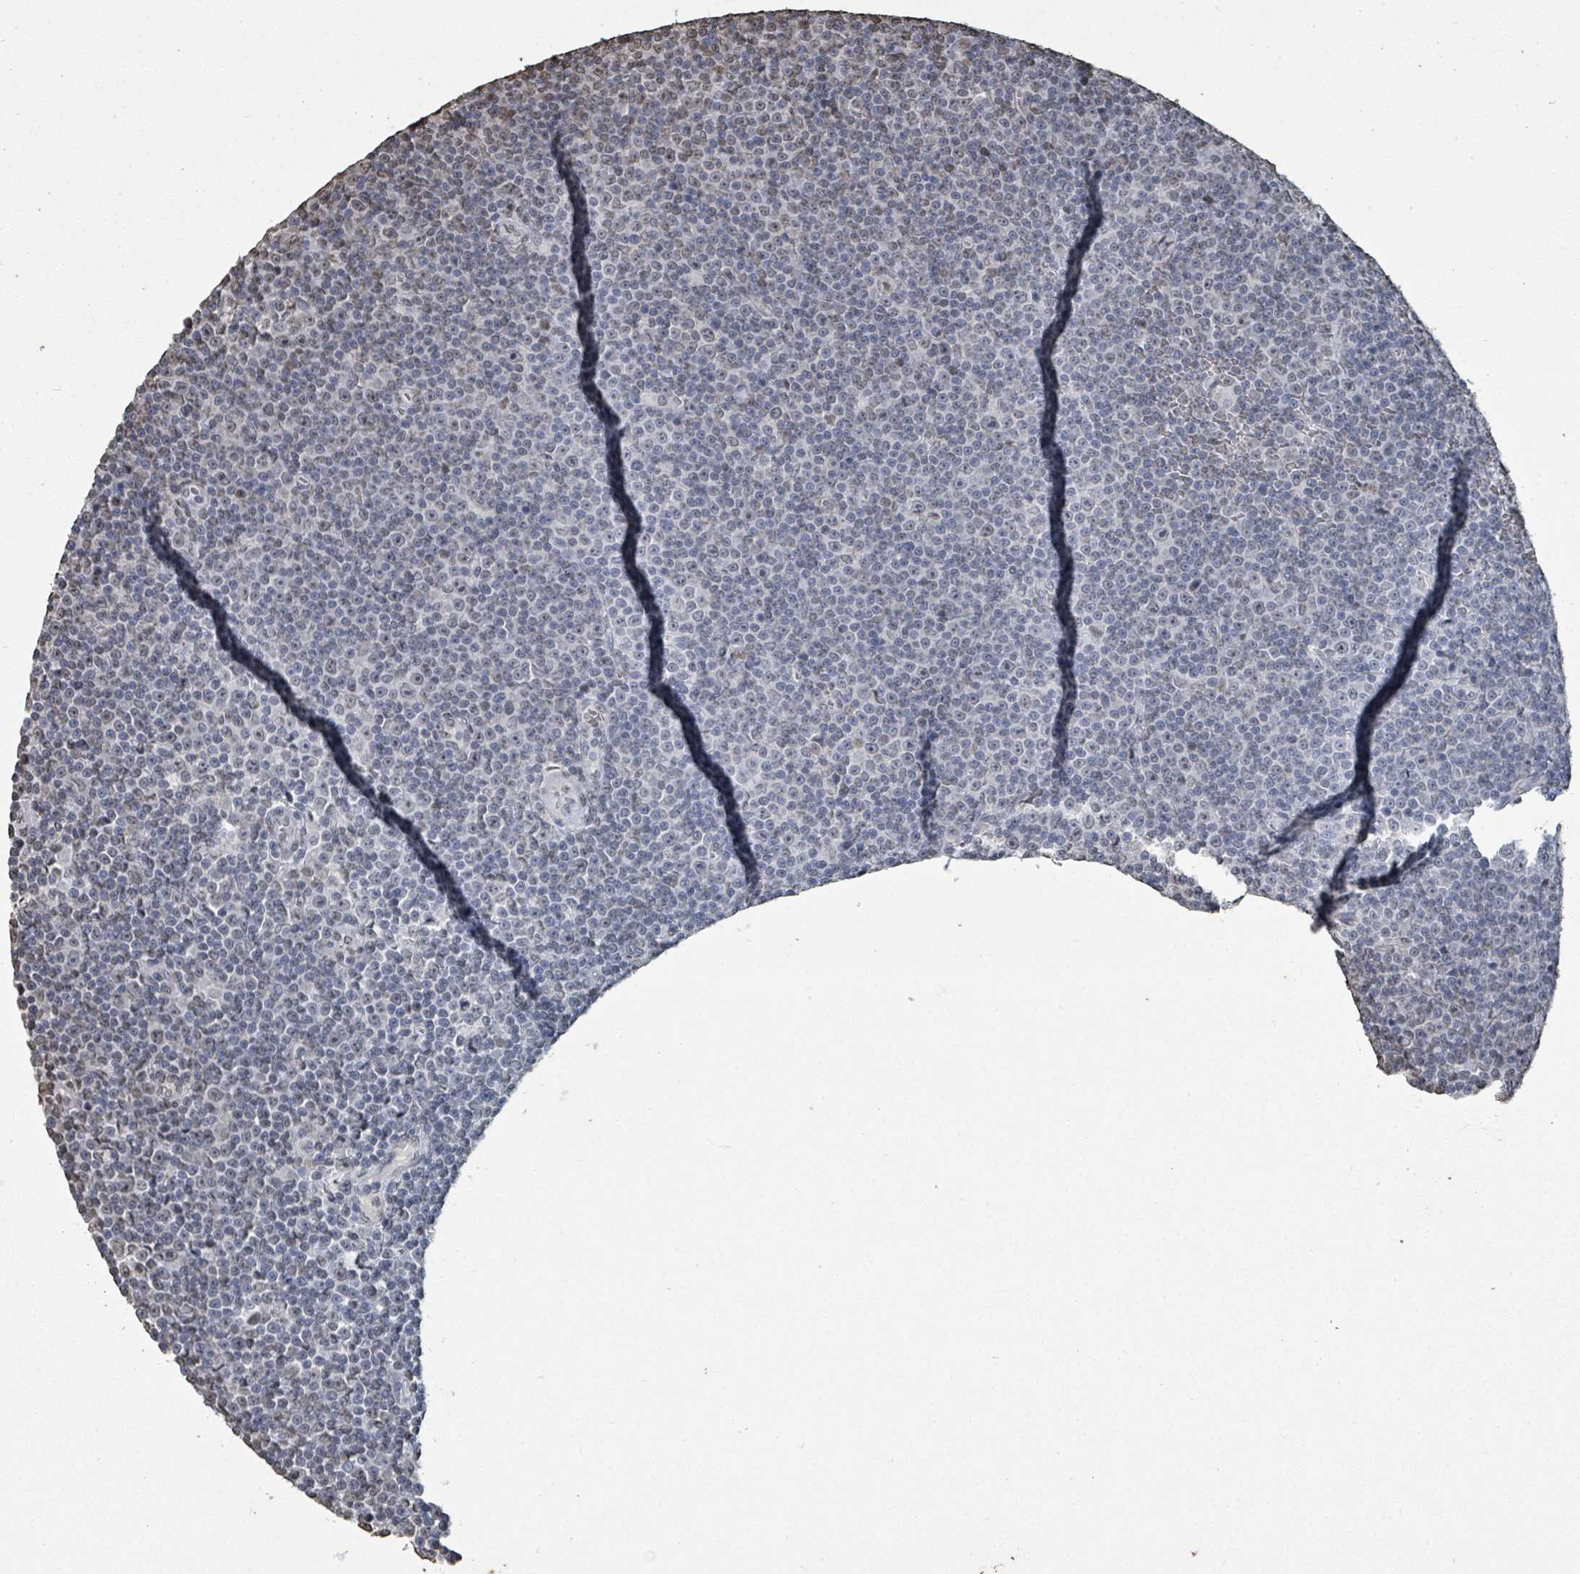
{"staining": {"intensity": "negative", "quantity": "none", "location": "none"}, "tissue": "lymphoma", "cell_type": "Tumor cells", "image_type": "cancer", "snomed": [{"axis": "morphology", "description": "Malignant lymphoma, non-Hodgkin's type, Low grade"}, {"axis": "topography", "description": "Lymph node"}], "caption": "Malignant lymphoma, non-Hodgkin's type (low-grade) was stained to show a protein in brown. There is no significant expression in tumor cells.", "gene": "MRPS12", "patient": {"sex": "female", "age": 67}}